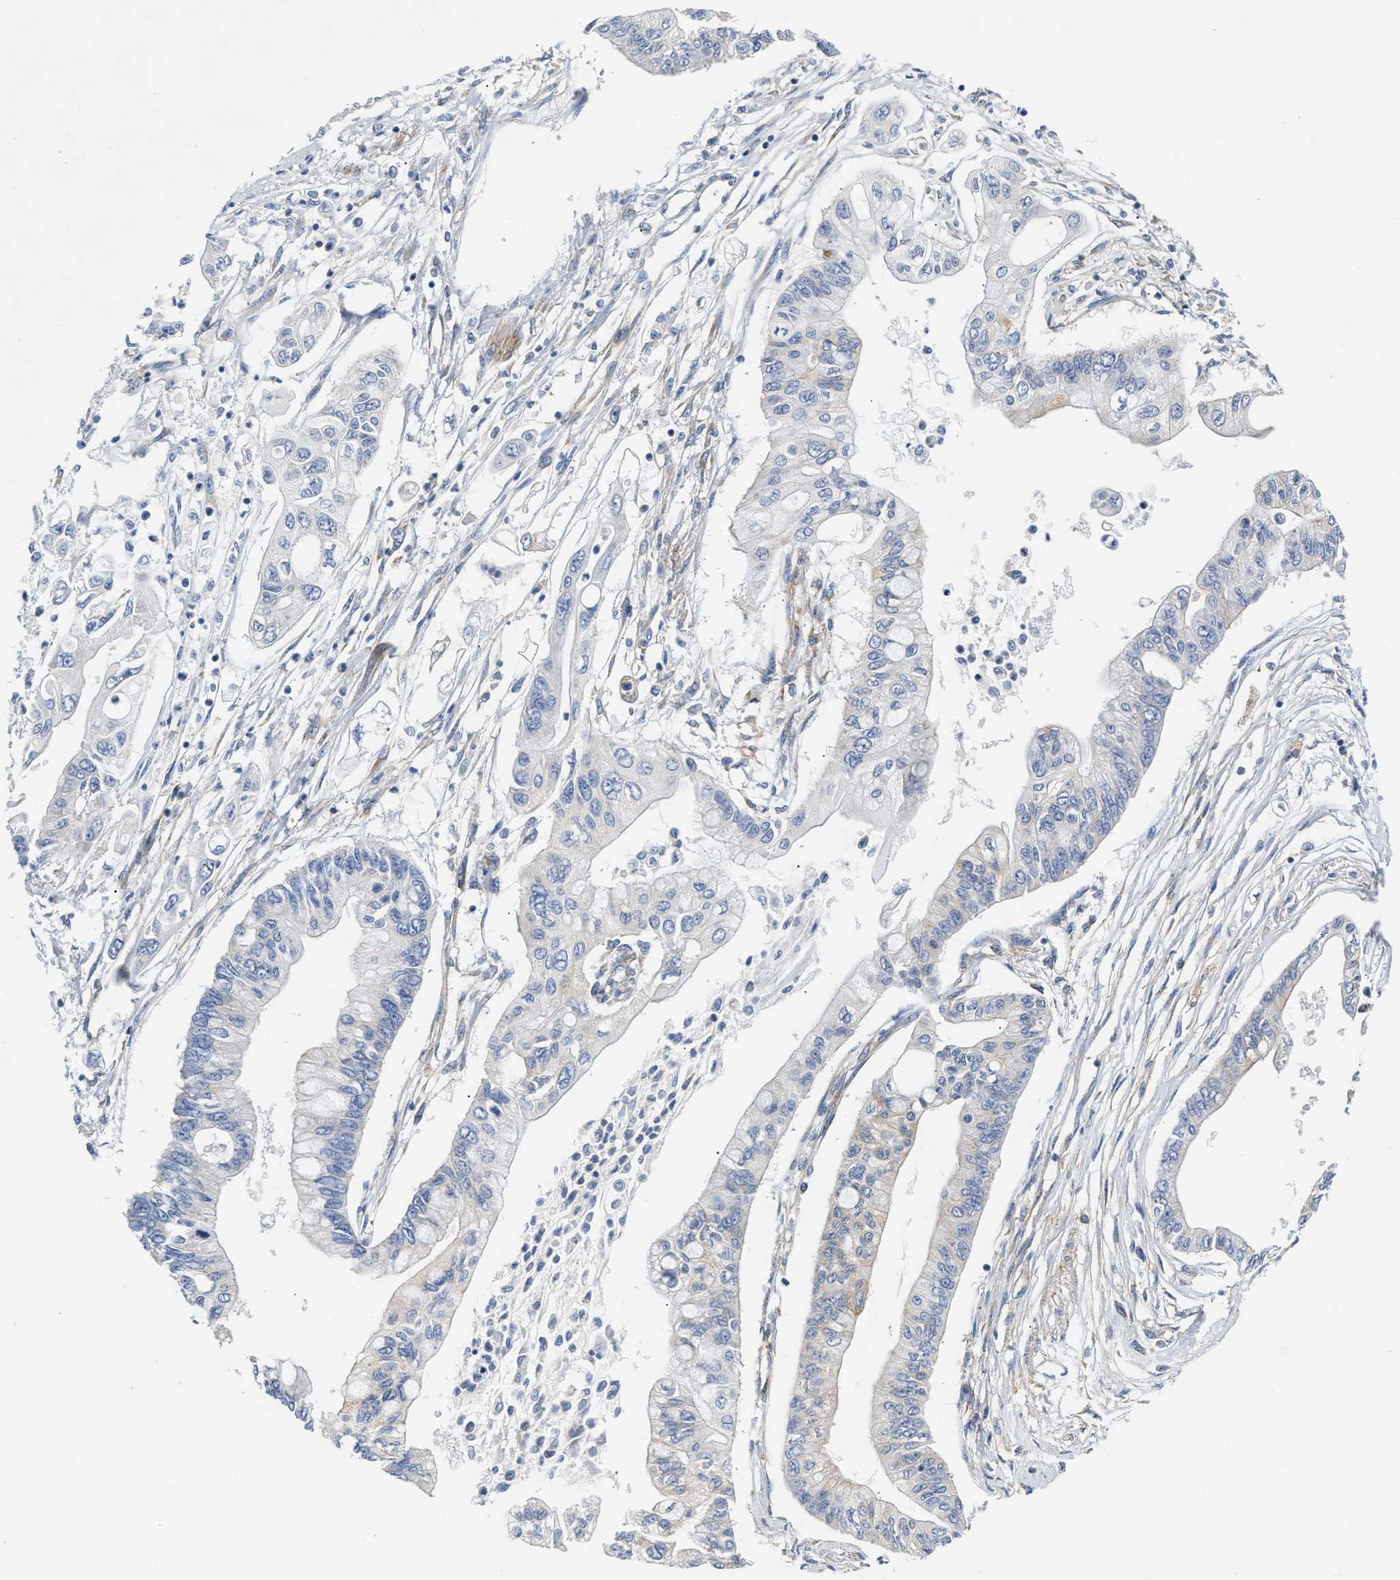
{"staining": {"intensity": "negative", "quantity": "none", "location": "none"}, "tissue": "pancreatic cancer", "cell_type": "Tumor cells", "image_type": "cancer", "snomed": [{"axis": "morphology", "description": "Adenocarcinoma, NOS"}, {"axis": "topography", "description": "Pancreas"}], "caption": "Image shows no protein staining in tumor cells of pancreatic cancer (adenocarcinoma) tissue.", "gene": "TEX2", "patient": {"sex": "female", "age": 77}}